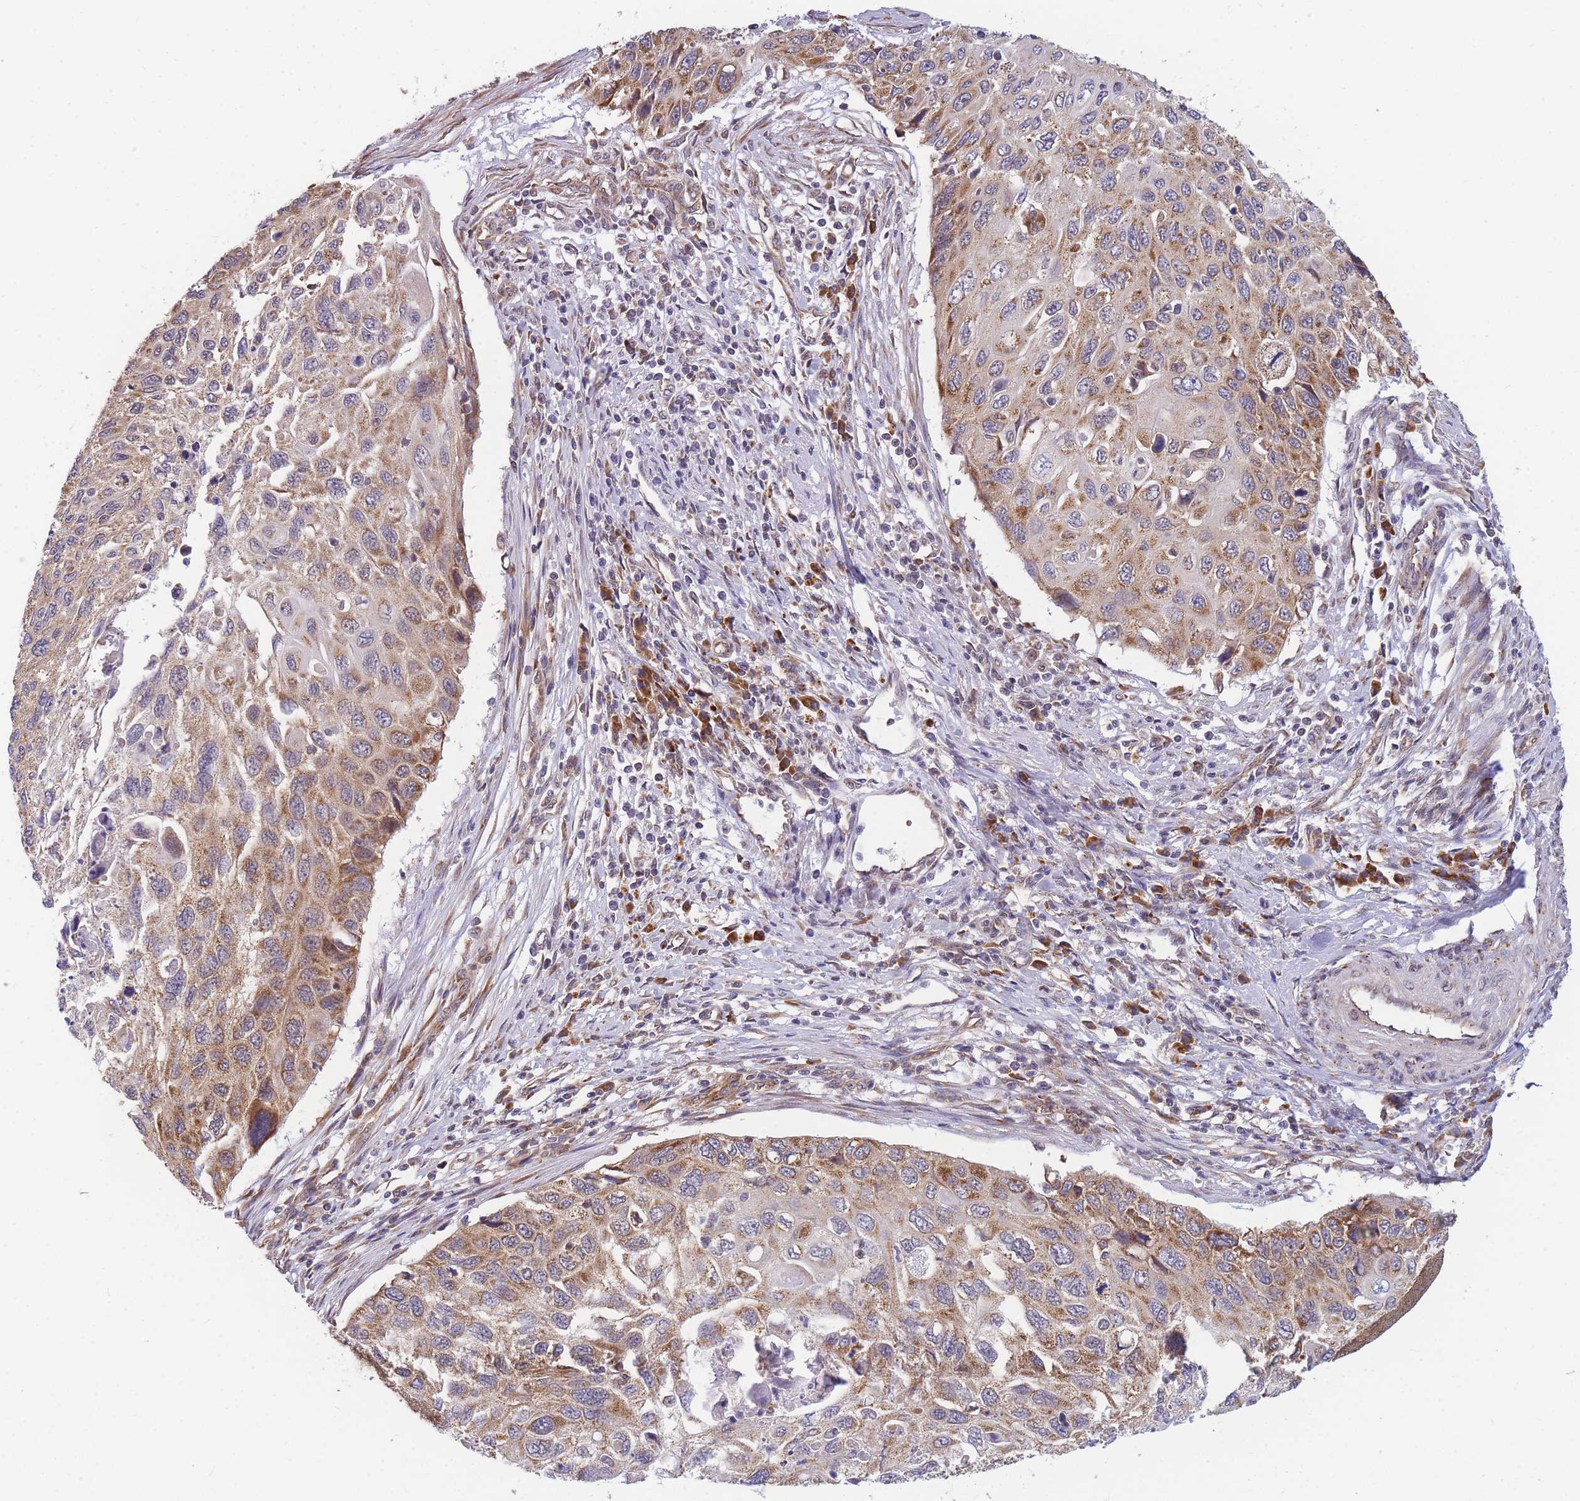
{"staining": {"intensity": "moderate", "quantity": ">75%", "location": "cytoplasmic/membranous"}, "tissue": "cervical cancer", "cell_type": "Tumor cells", "image_type": "cancer", "snomed": [{"axis": "morphology", "description": "Squamous cell carcinoma, NOS"}, {"axis": "topography", "description": "Cervix"}], "caption": "Immunohistochemical staining of human cervical squamous cell carcinoma displays medium levels of moderate cytoplasmic/membranous expression in about >75% of tumor cells.", "gene": "MRPL23", "patient": {"sex": "female", "age": 70}}